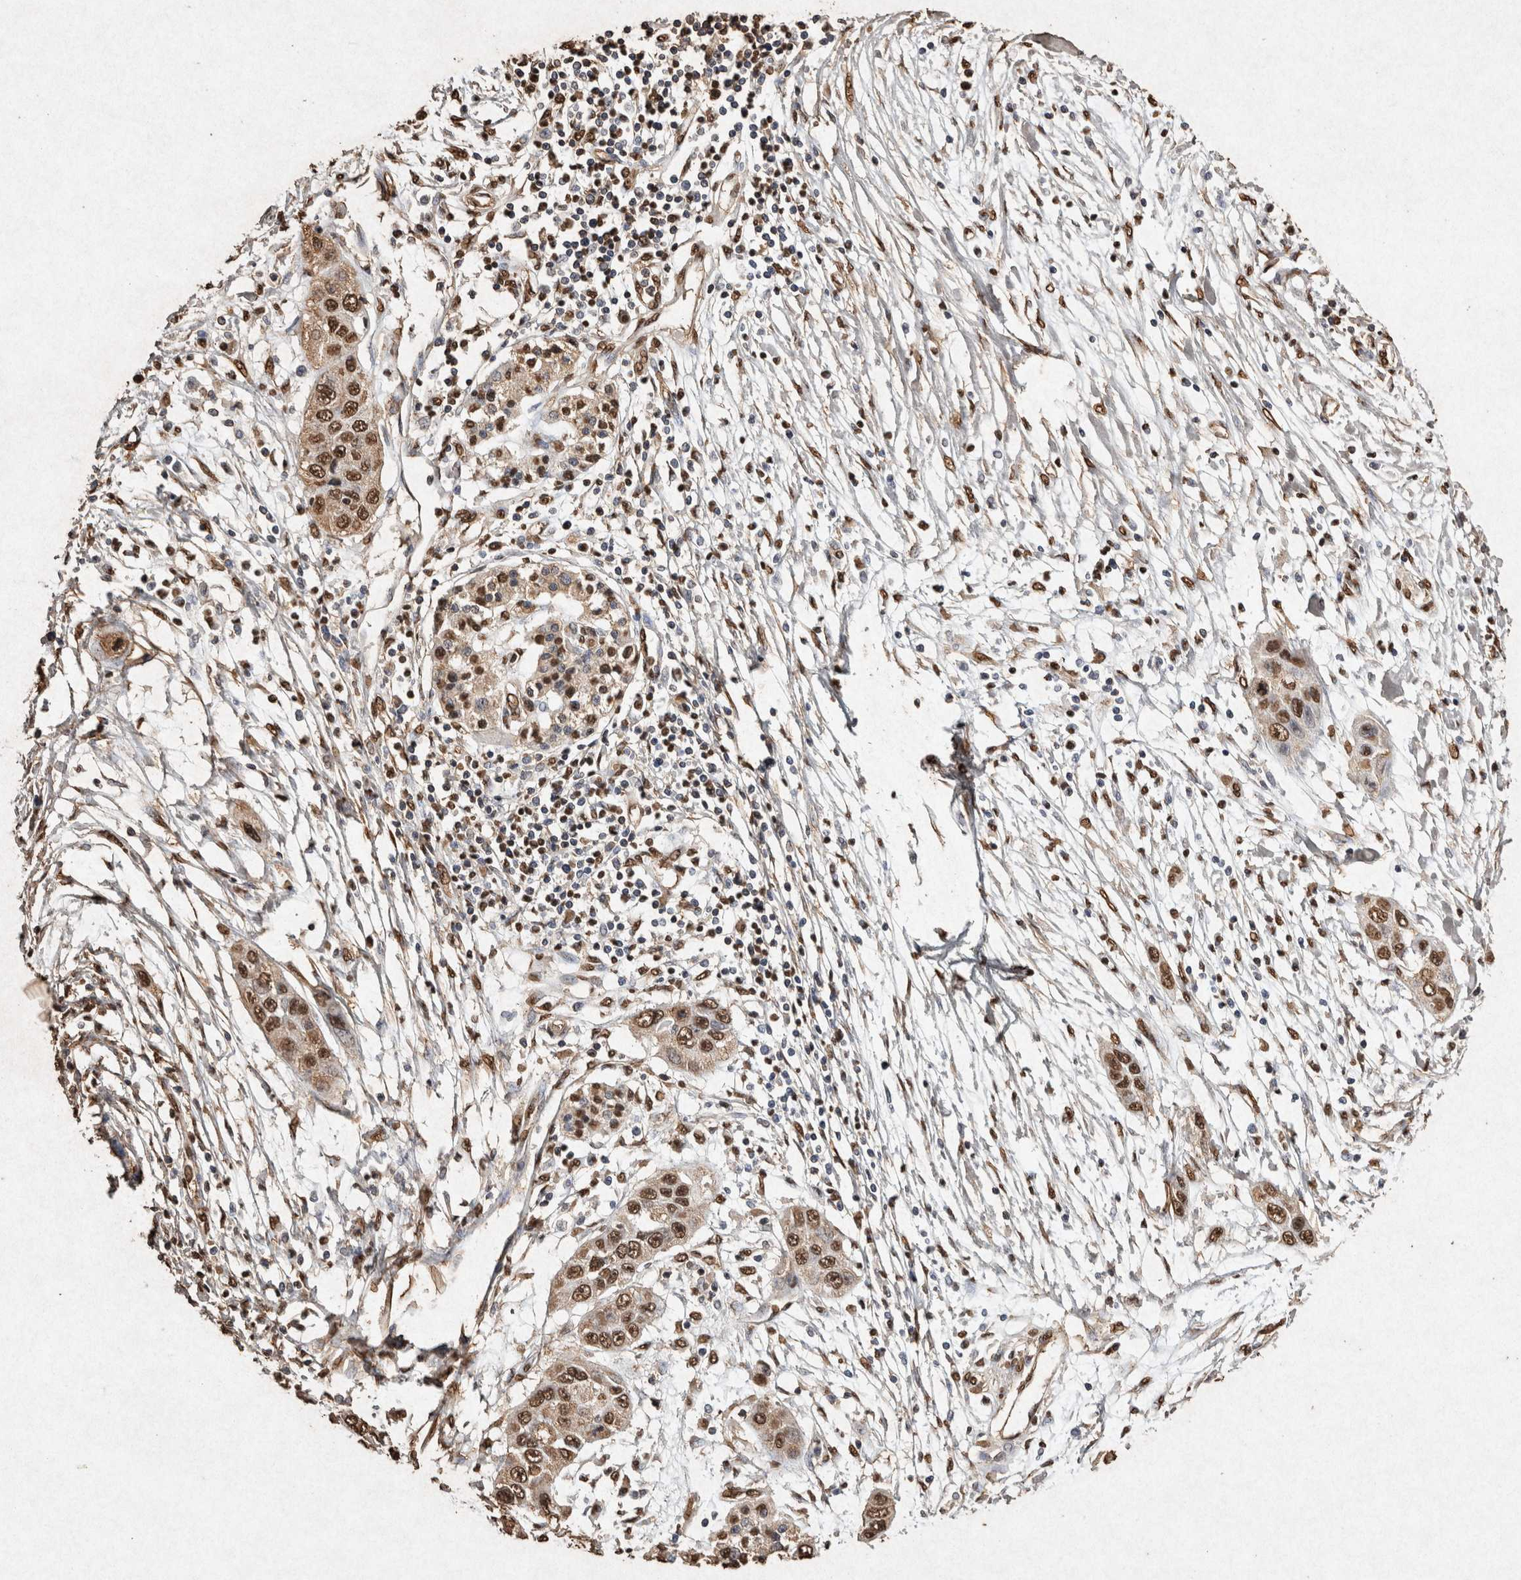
{"staining": {"intensity": "moderate", "quantity": ">75%", "location": "nuclear"}, "tissue": "pancreatic cancer", "cell_type": "Tumor cells", "image_type": "cancer", "snomed": [{"axis": "morphology", "description": "Adenocarcinoma, NOS"}, {"axis": "topography", "description": "Pancreas"}], "caption": "This is a micrograph of IHC staining of pancreatic cancer (adenocarcinoma), which shows moderate staining in the nuclear of tumor cells.", "gene": "FSTL3", "patient": {"sex": "female", "age": 70}}